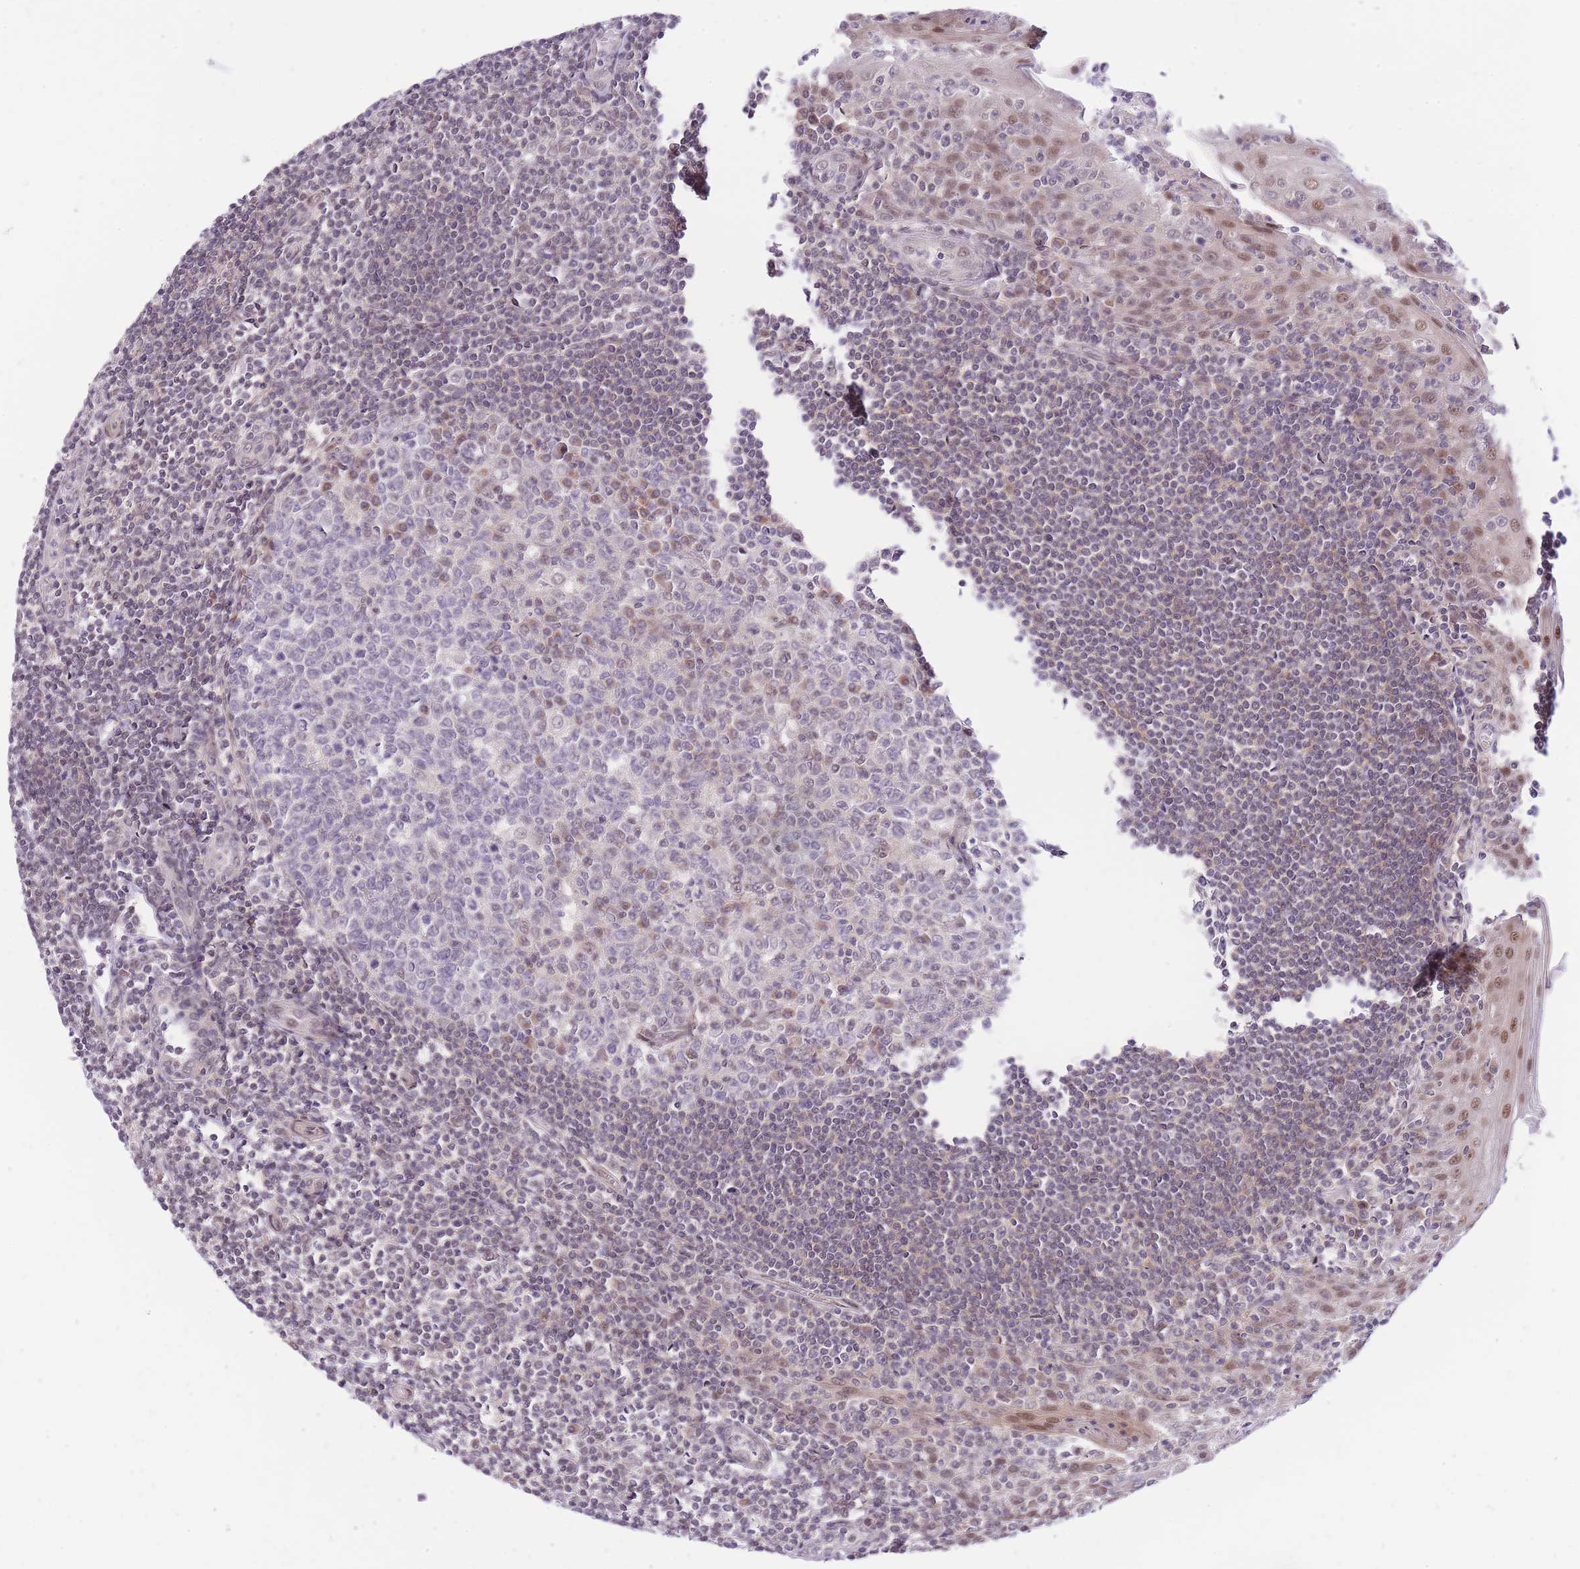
{"staining": {"intensity": "weak", "quantity": "<25%", "location": "cytoplasmic/membranous"}, "tissue": "tonsil", "cell_type": "Germinal center cells", "image_type": "normal", "snomed": [{"axis": "morphology", "description": "Normal tissue, NOS"}, {"axis": "topography", "description": "Tonsil"}], "caption": "The image demonstrates no significant positivity in germinal center cells of tonsil.", "gene": "MINDY2", "patient": {"sex": "male", "age": 27}}